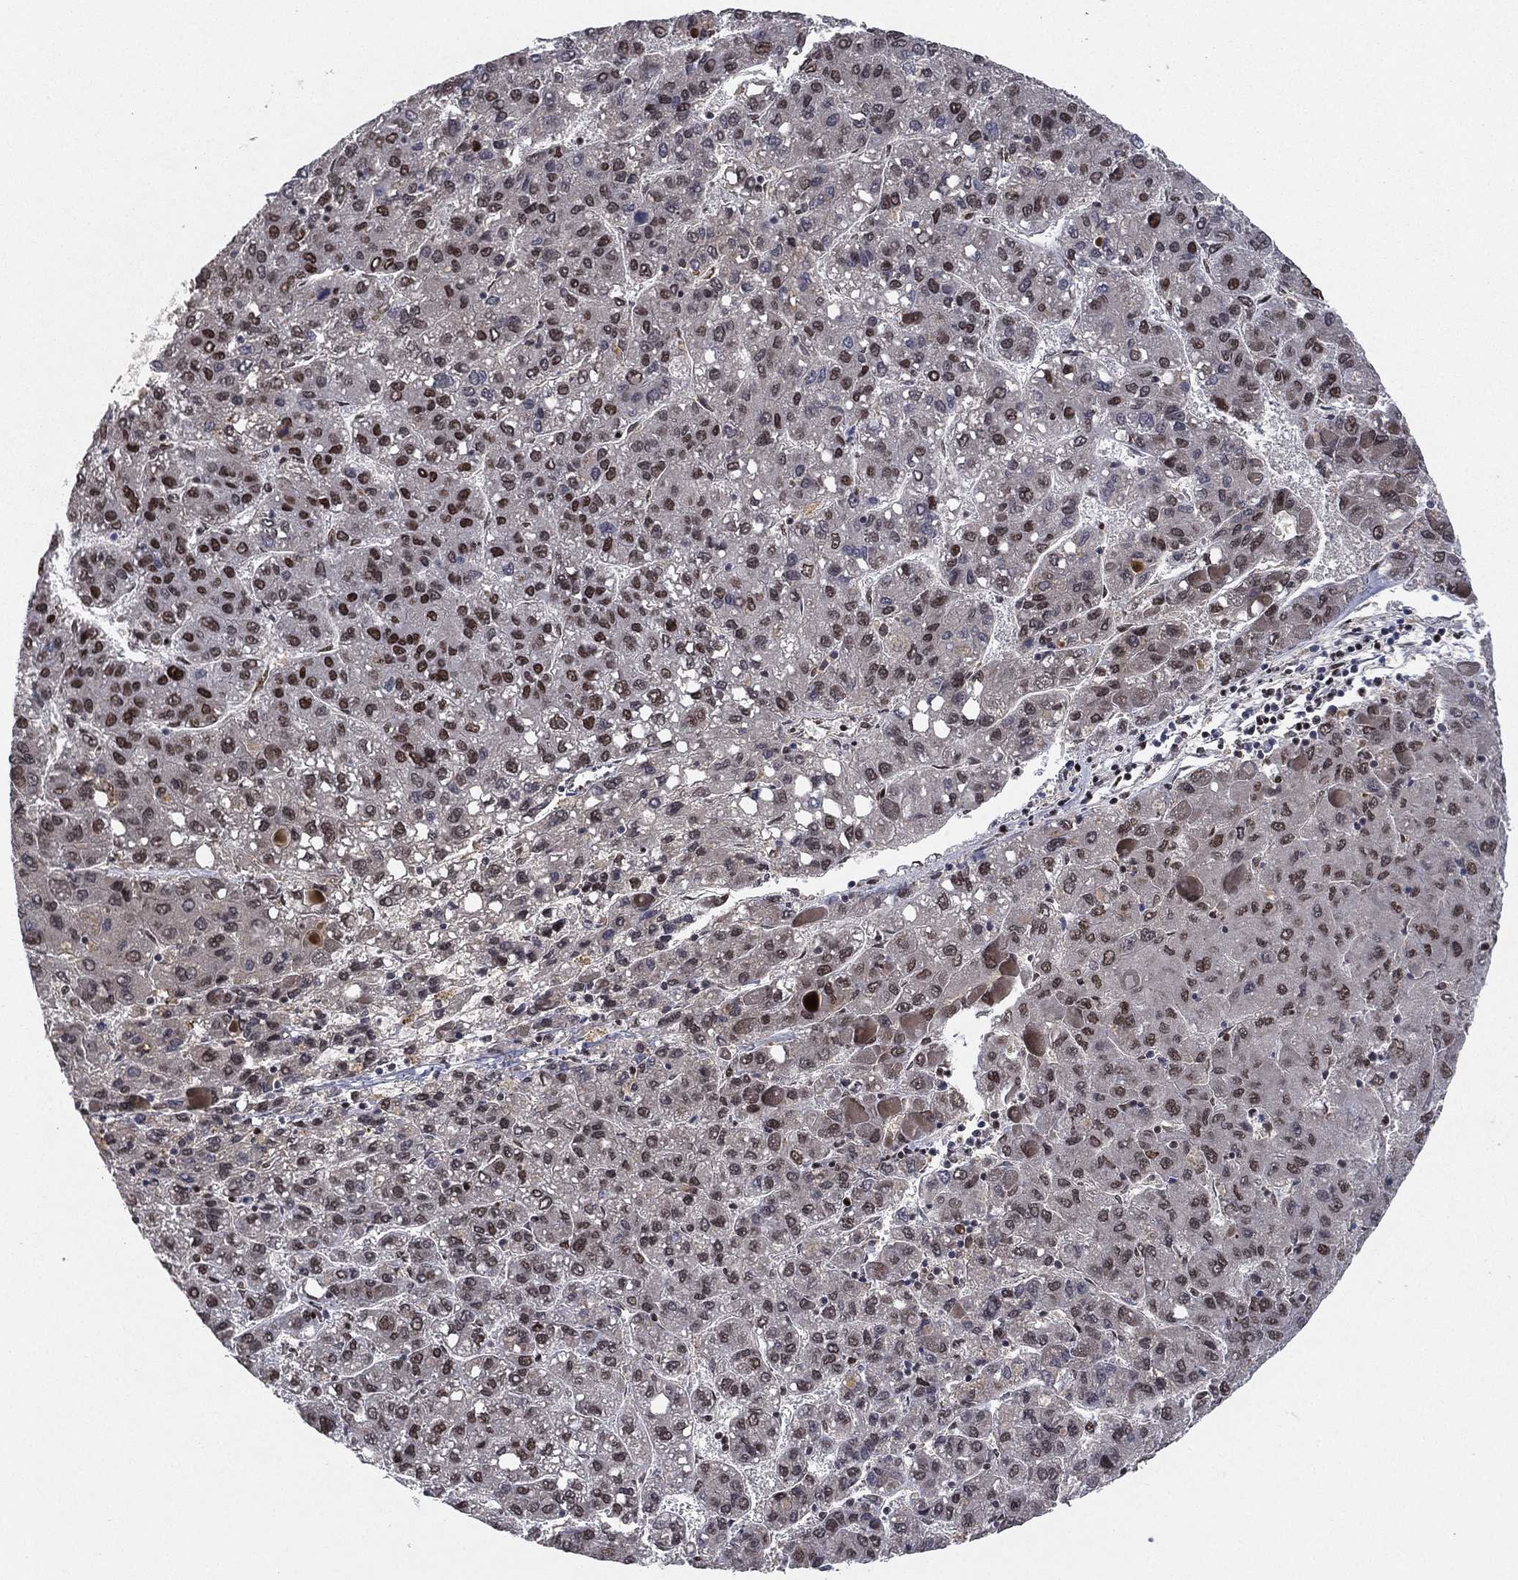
{"staining": {"intensity": "moderate", "quantity": "<25%", "location": "nuclear"}, "tissue": "liver cancer", "cell_type": "Tumor cells", "image_type": "cancer", "snomed": [{"axis": "morphology", "description": "Carcinoma, Hepatocellular, NOS"}, {"axis": "topography", "description": "Liver"}], "caption": "High-power microscopy captured an immunohistochemistry (IHC) photomicrograph of liver hepatocellular carcinoma, revealing moderate nuclear staining in approximately <25% of tumor cells.", "gene": "RTF1", "patient": {"sex": "female", "age": 82}}